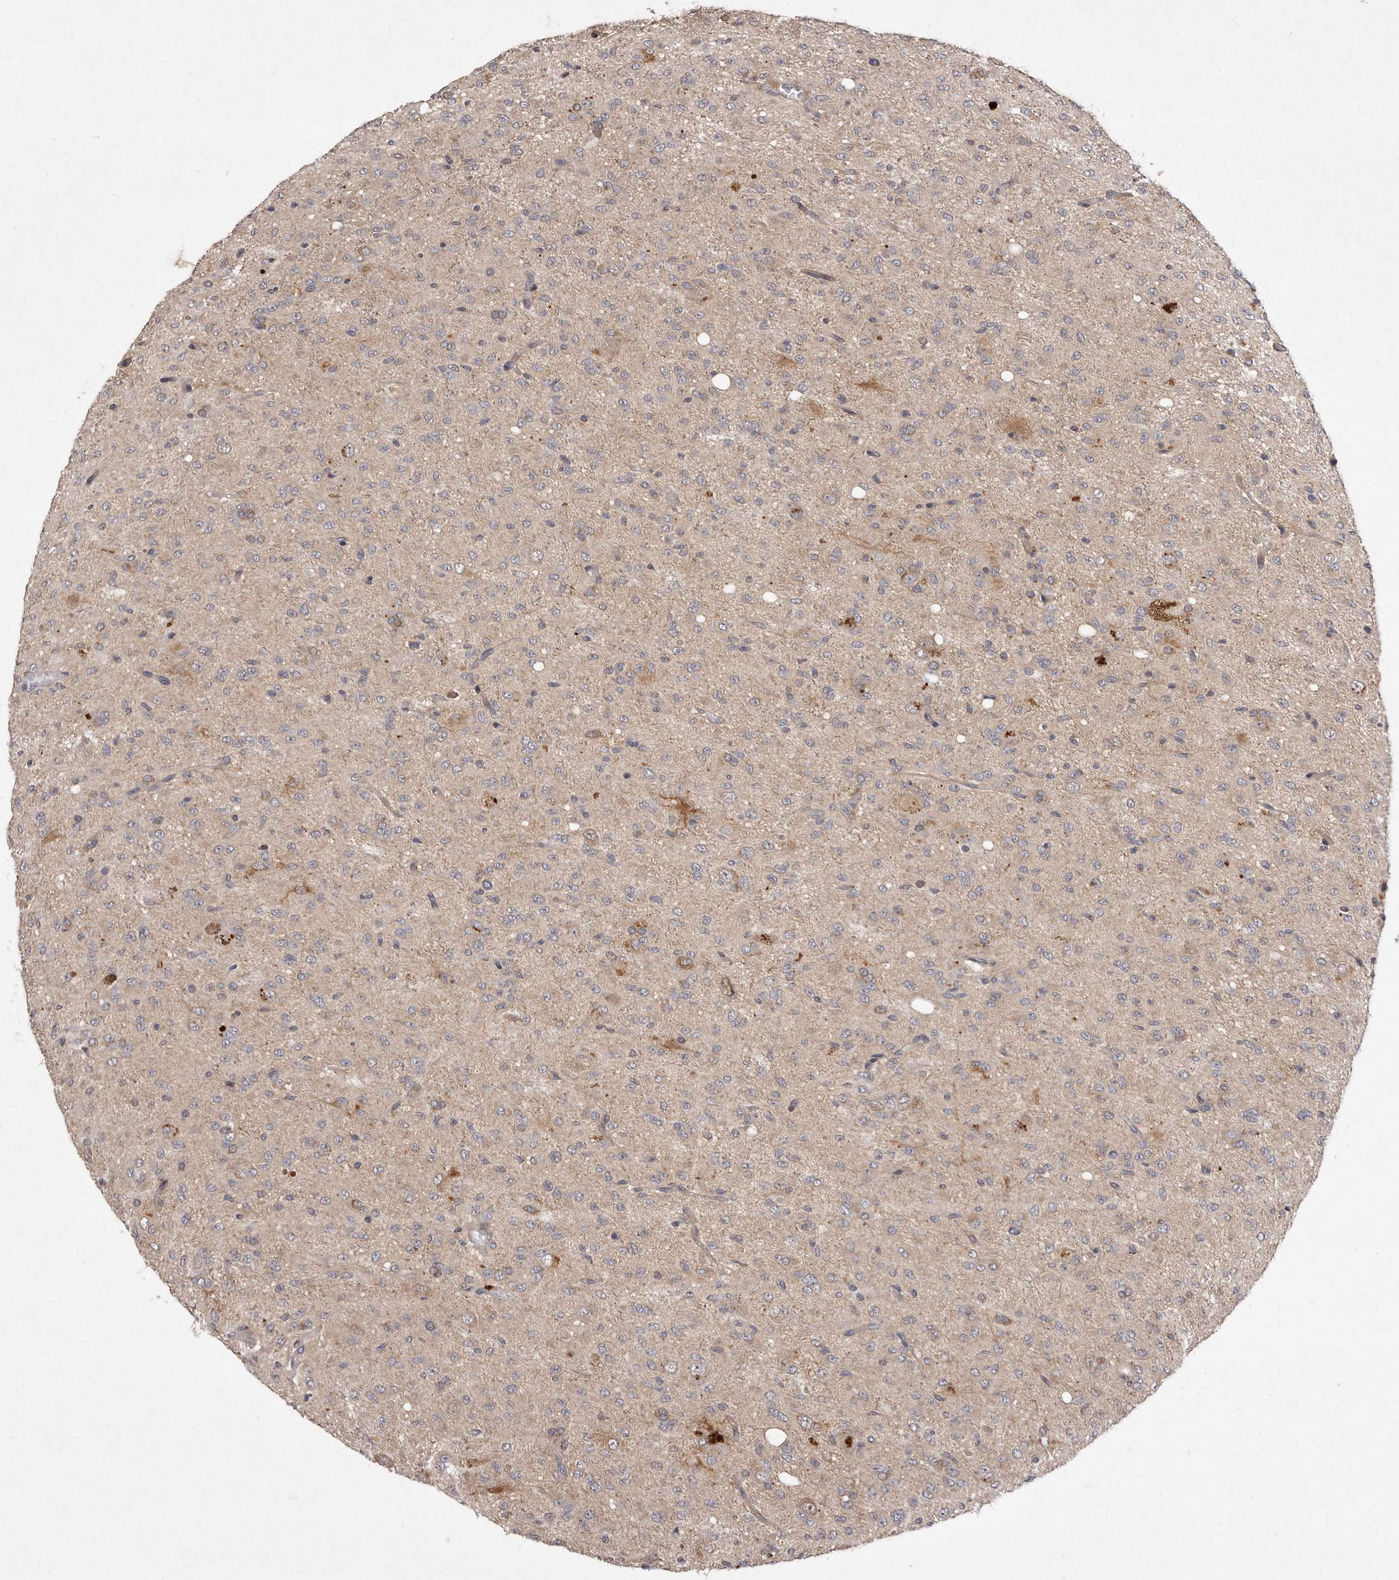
{"staining": {"intensity": "weak", "quantity": "25%-75%", "location": "cytoplasmic/membranous"}, "tissue": "glioma", "cell_type": "Tumor cells", "image_type": "cancer", "snomed": [{"axis": "morphology", "description": "Glioma, malignant, High grade"}, {"axis": "topography", "description": "Brain"}], "caption": "Immunohistochemistry (IHC) (DAB (3,3'-diaminobenzidine)) staining of human malignant high-grade glioma shows weak cytoplasmic/membranous protein positivity in about 25%-75% of tumor cells.", "gene": "FLAD1", "patient": {"sex": "female", "age": 59}}